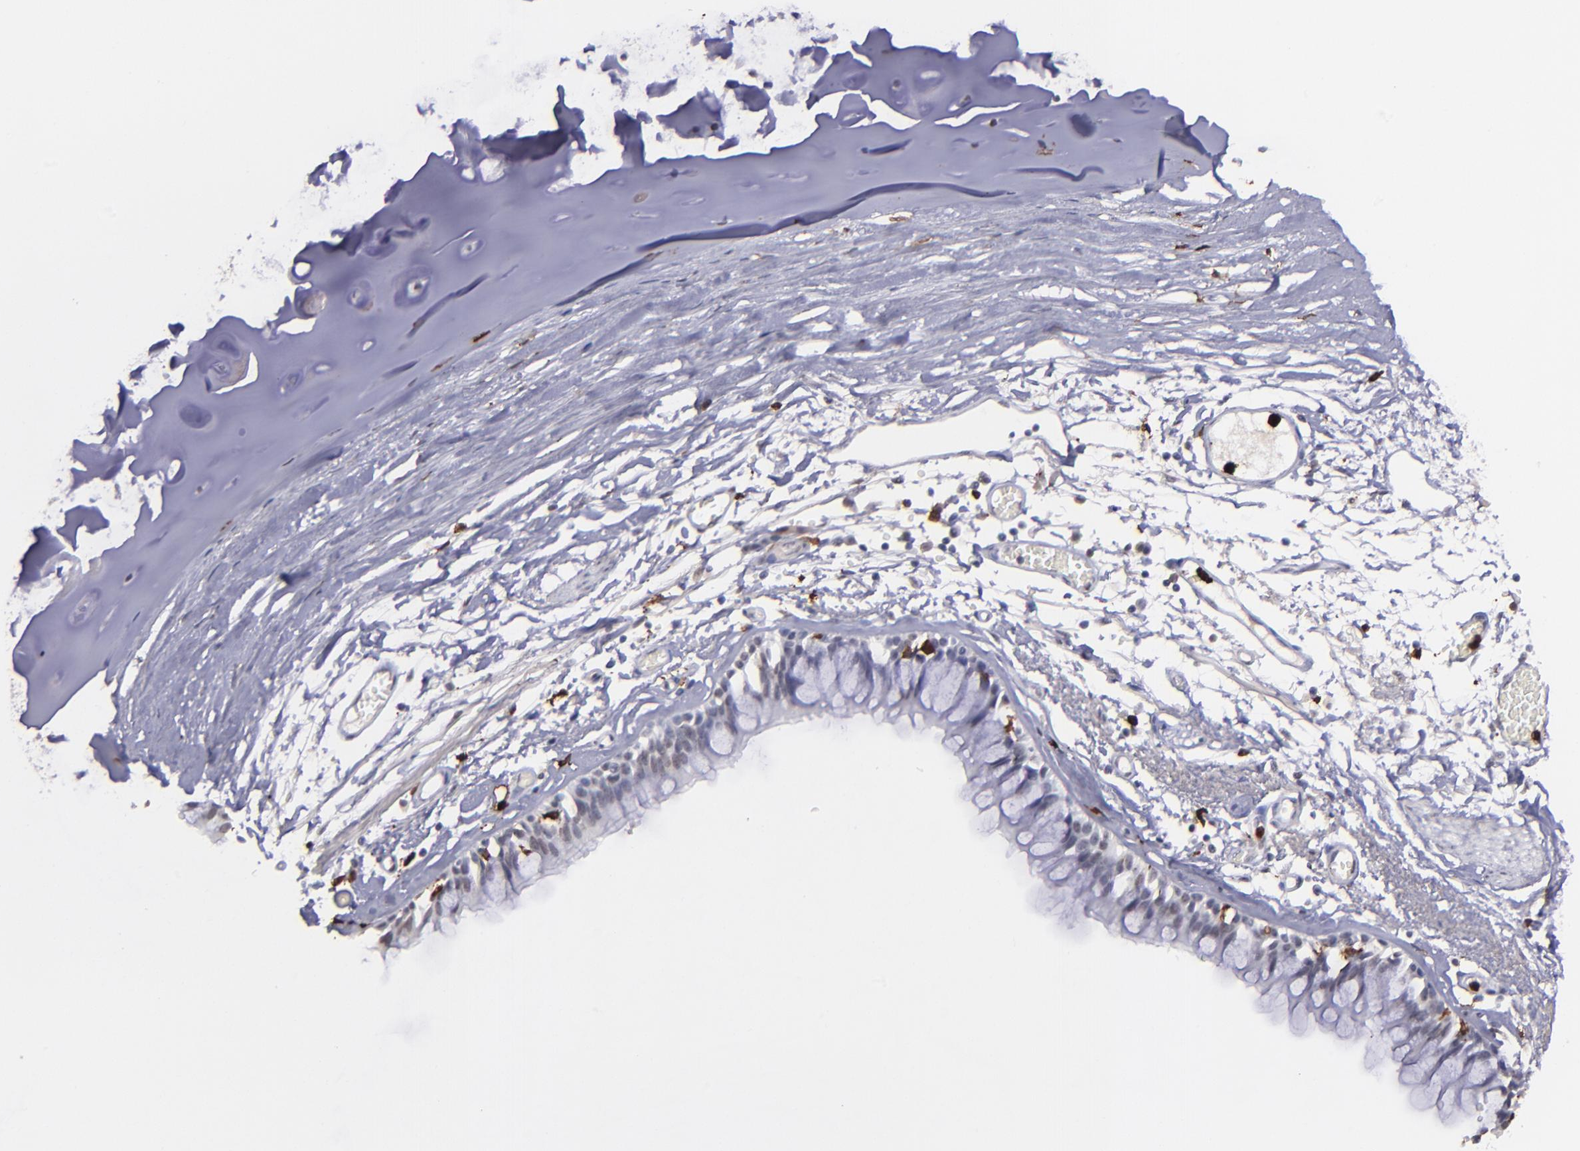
{"staining": {"intensity": "negative", "quantity": "none", "location": "none"}, "tissue": "bronchus", "cell_type": "Respiratory epithelial cells", "image_type": "normal", "snomed": [{"axis": "morphology", "description": "Normal tissue, NOS"}, {"axis": "topography", "description": "Bronchus"}, {"axis": "topography", "description": "Lung"}], "caption": "Respiratory epithelial cells are negative for brown protein staining in unremarkable bronchus. (DAB immunohistochemistry (IHC) visualized using brightfield microscopy, high magnification).", "gene": "NCF2", "patient": {"sex": "female", "age": 56}}